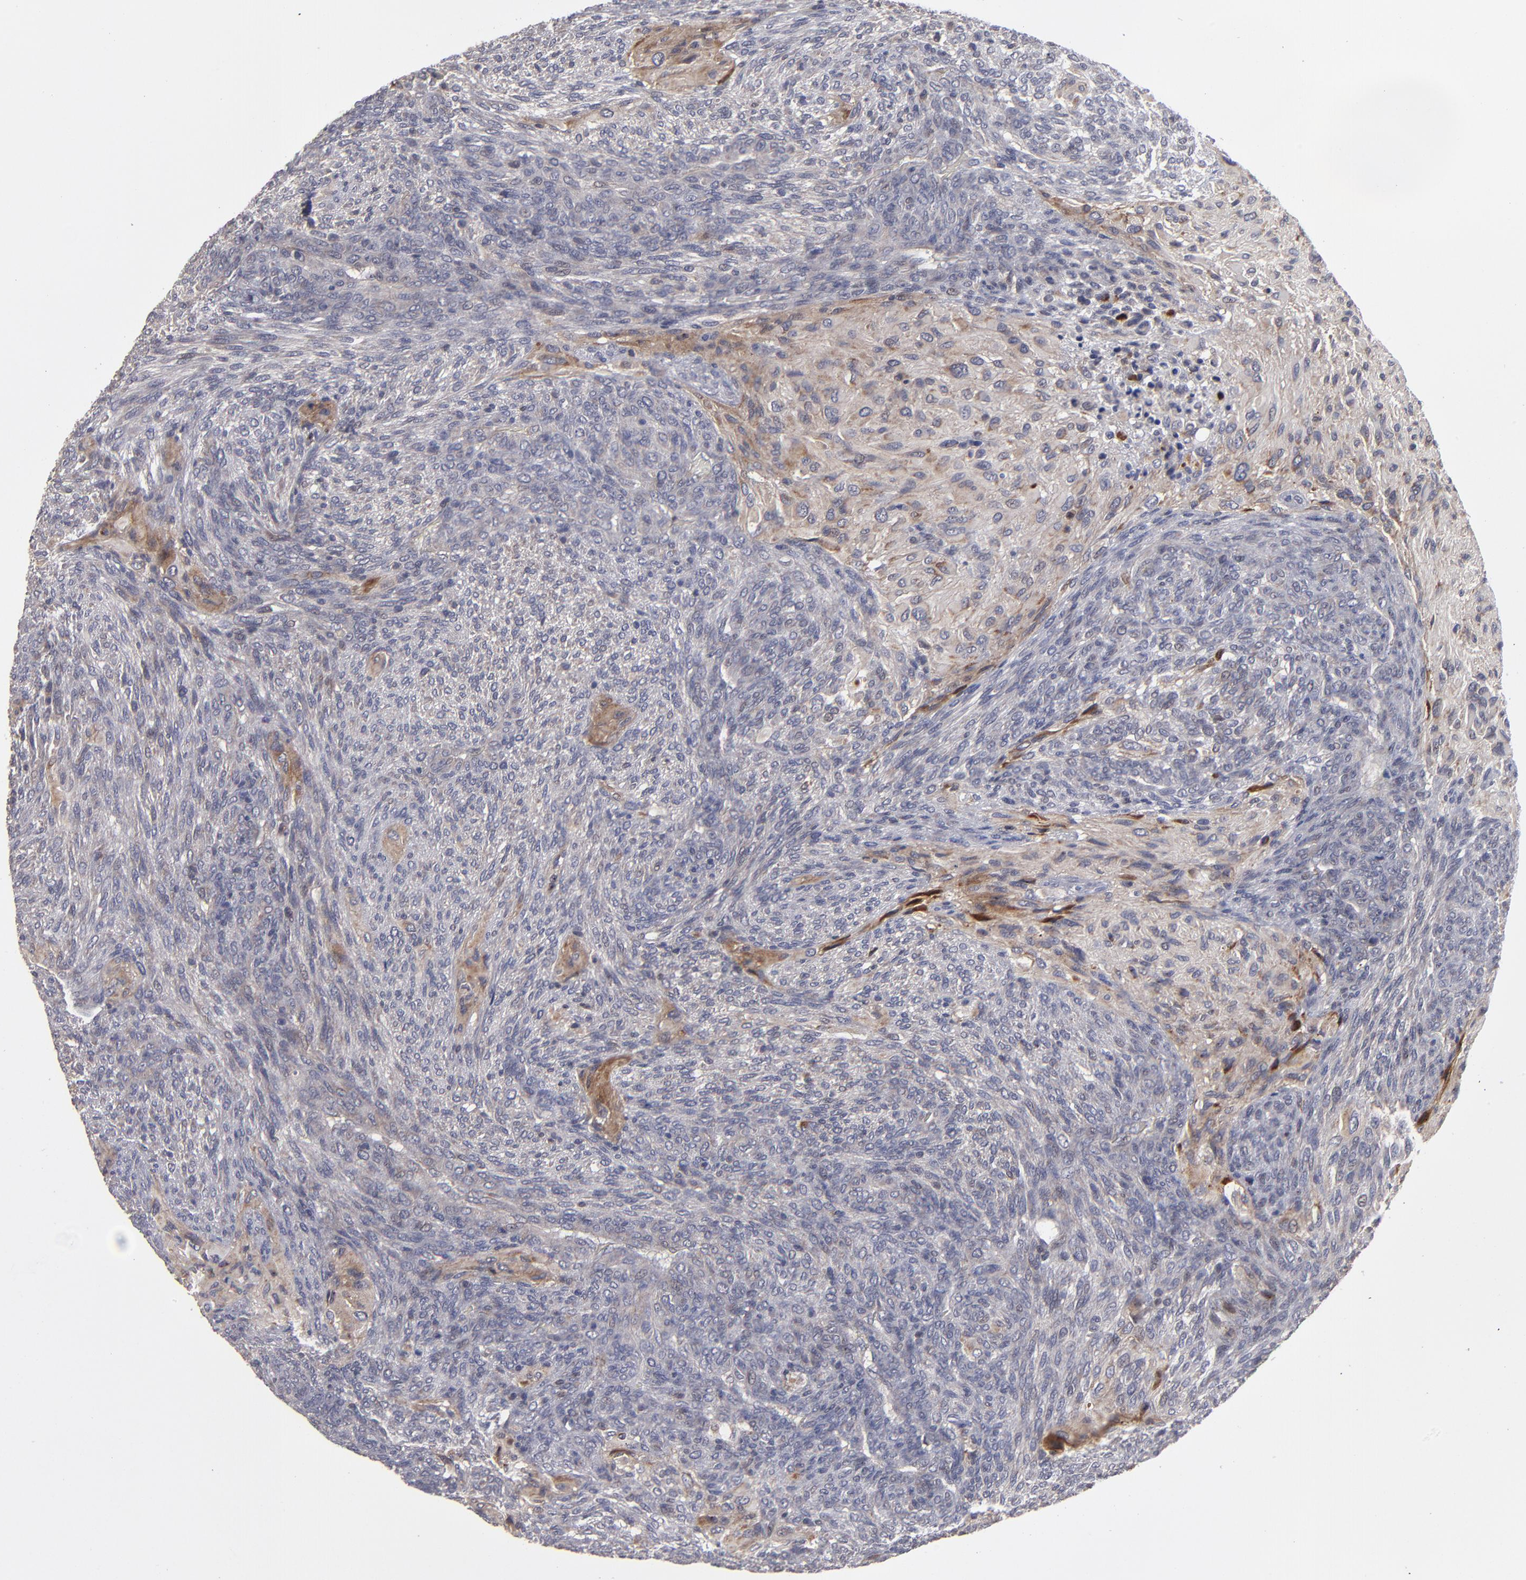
{"staining": {"intensity": "weak", "quantity": "<25%", "location": "cytoplasmic/membranous"}, "tissue": "glioma", "cell_type": "Tumor cells", "image_type": "cancer", "snomed": [{"axis": "morphology", "description": "Glioma, malignant, High grade"}, {"axis": "topography", "description": "Cerebral cortex"}], "caption": "Glioma was stained to show a protein in brown. There is no significant staining in tumor cells.", "gene": "EXD2", "patient": {"sex": "female", "age": 55}}